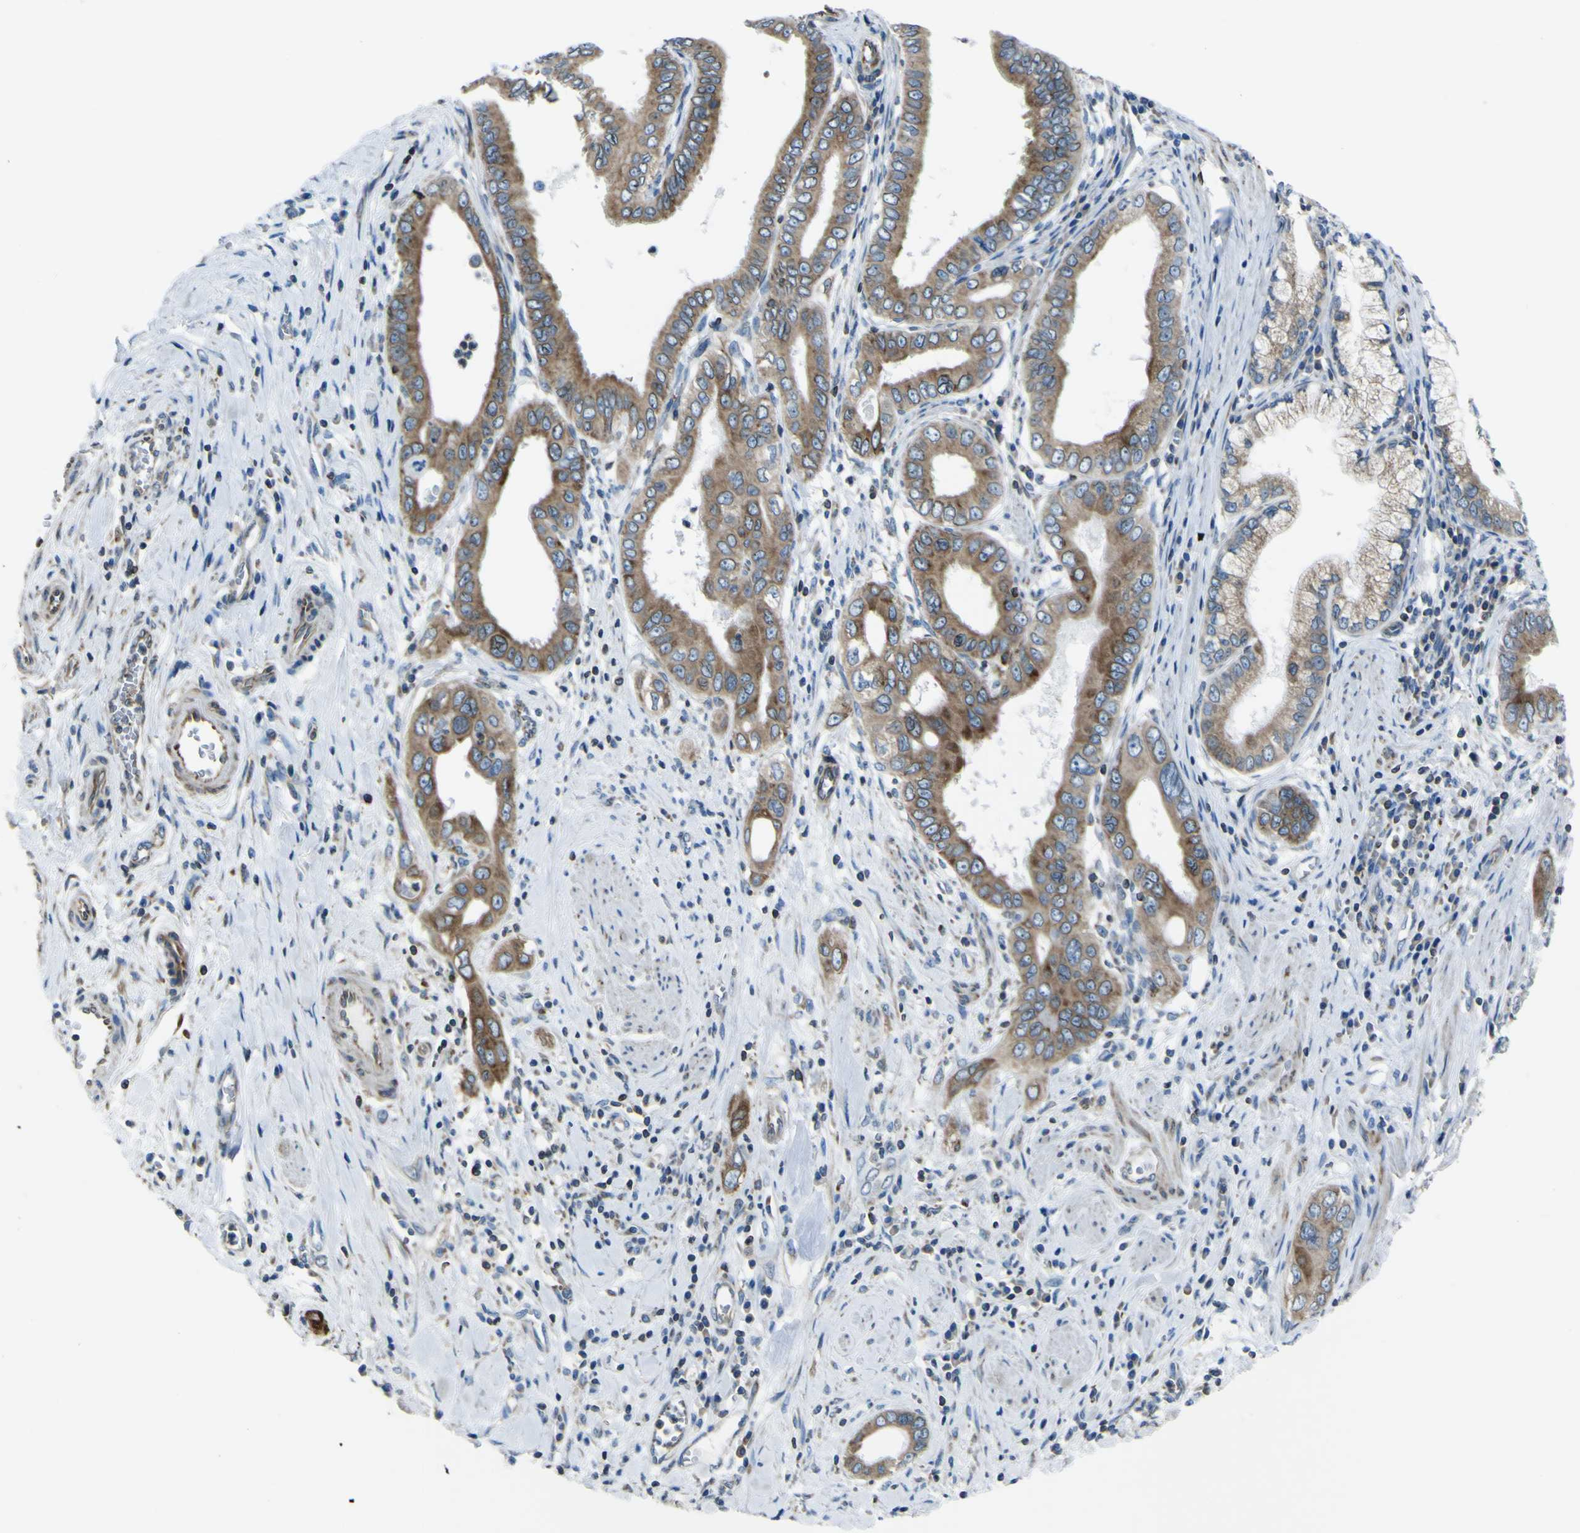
{"staining": {"intensity": "moderate", "quantity": ">75%", "location": "cytoplasmic/membranous"}, "tissue": "pancreatic cancer", "cell_type": "Tumor cells", "image_type": "cancer", "snomed": [{"axis": "morphology", "description": "Normal tissue, NOS"}, {"axis": "topography", "description": "Lymph node"}], "caption": "The histopathology image reveals a brown stain indicating the presence of a protein in the cytoplasmic/membranous of tumor cells in pancreatic cancer.", "gene": "STIM1", "patient": {"sex": "male", "age": 50}}